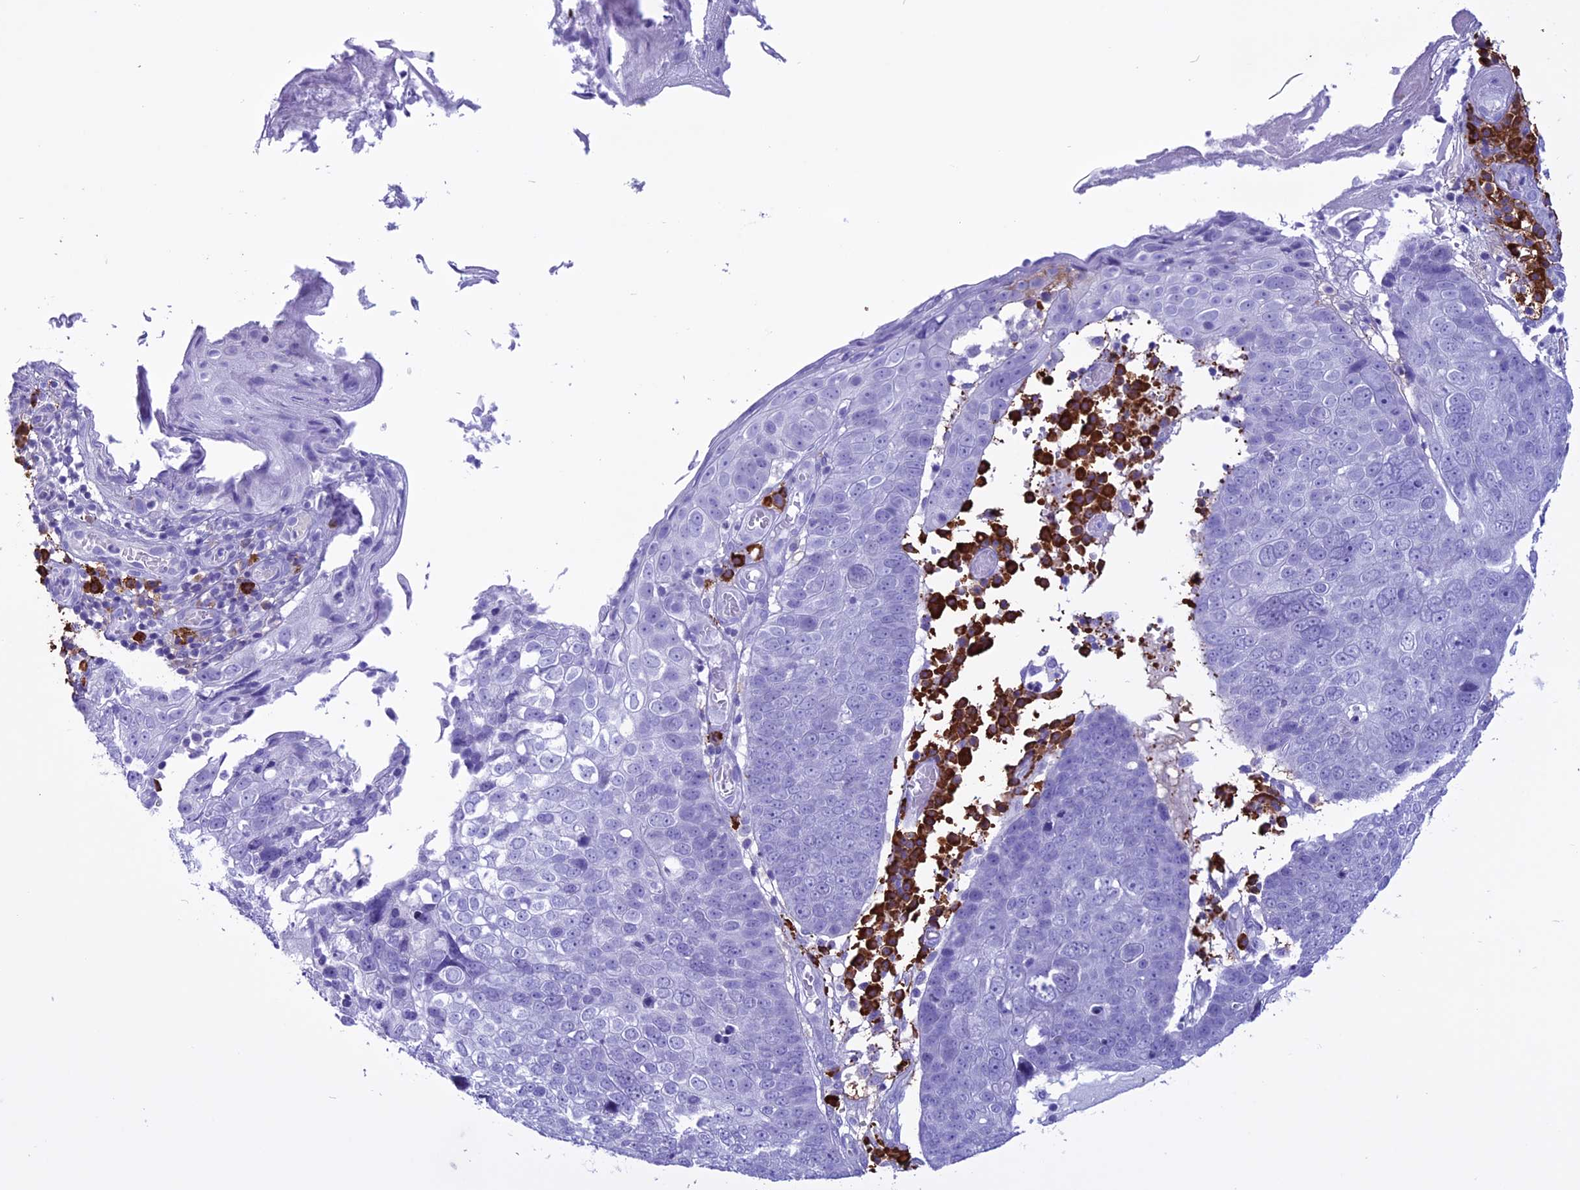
{"staining": {"intensity": "negative", "quantity": "none", "location": "none"}, "tissue": "skin cancer", "cell_type": "Tumor cells", "image_type": "cancer", "snomed": [{"axis": "morphology", "description": "Squamous cell carcinoma, NOS"}, {"axis": "topography", "description": "Skin"}], "caption": "DAB (3,3'-diaminobenzidine) immunohistochemical staining of skin cancer (squamous cell carcinoma) exhibits no significant expression in tumor cells.", "gene": "MZB1", "patient": {"sex": "male", "age": 71}}